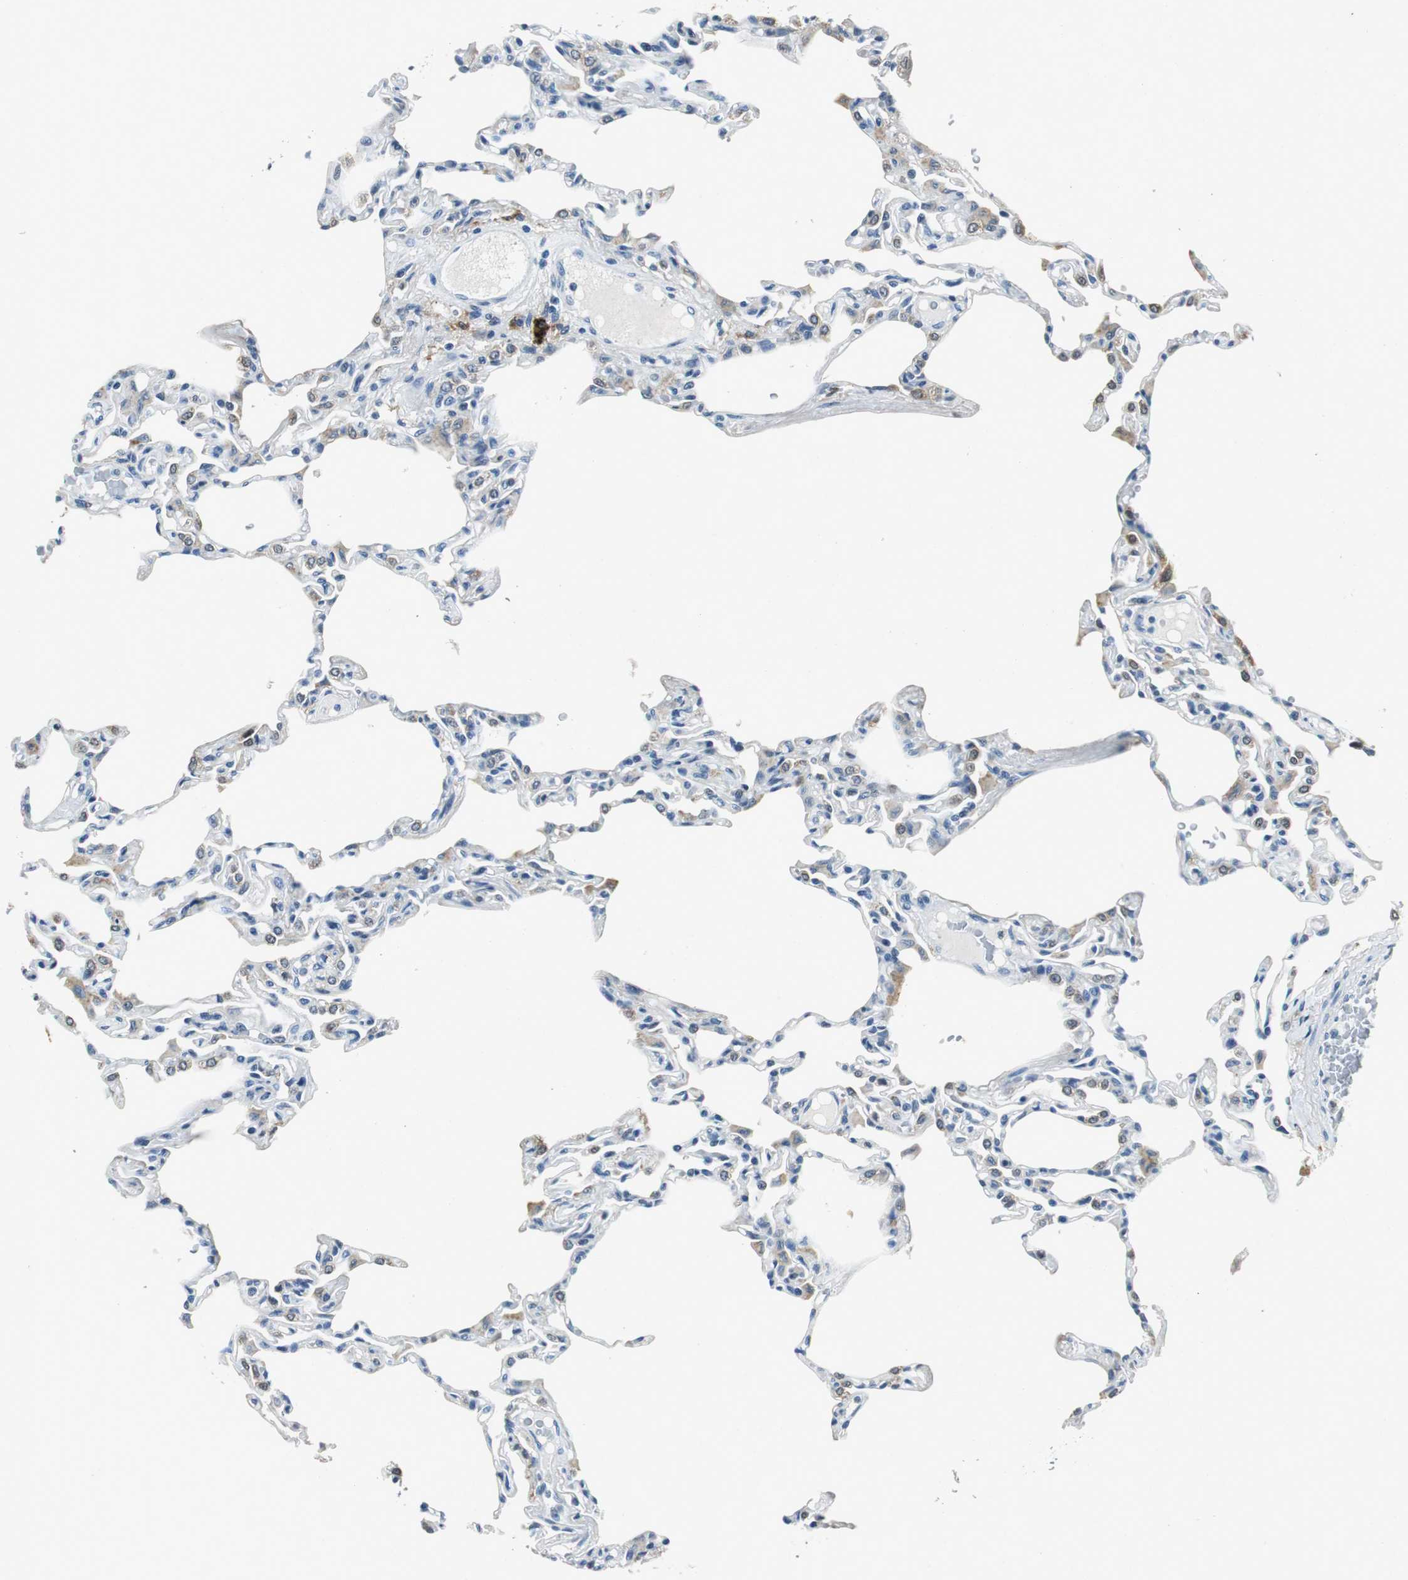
{"staining": {"intensity": "negative", "quantity": "none", "location": "none"}, "tissue": "lung", "cell_type": "Alveolar cells", "image_type": "normal", "snomed": [{"axis": "morphology", "description": "Normal tissue, NOS"}, {"axis": "topography", "description": "Lung"}], "caption": "DAB immunohistochemical staining of benign human lung demonstrates no significant positivity in alveolar cells. (DAB (3,3'-diaminobenzidine) IHC, high magnification).", "gene": "ME1", "patient": {"sex": "female", "age": 49}}